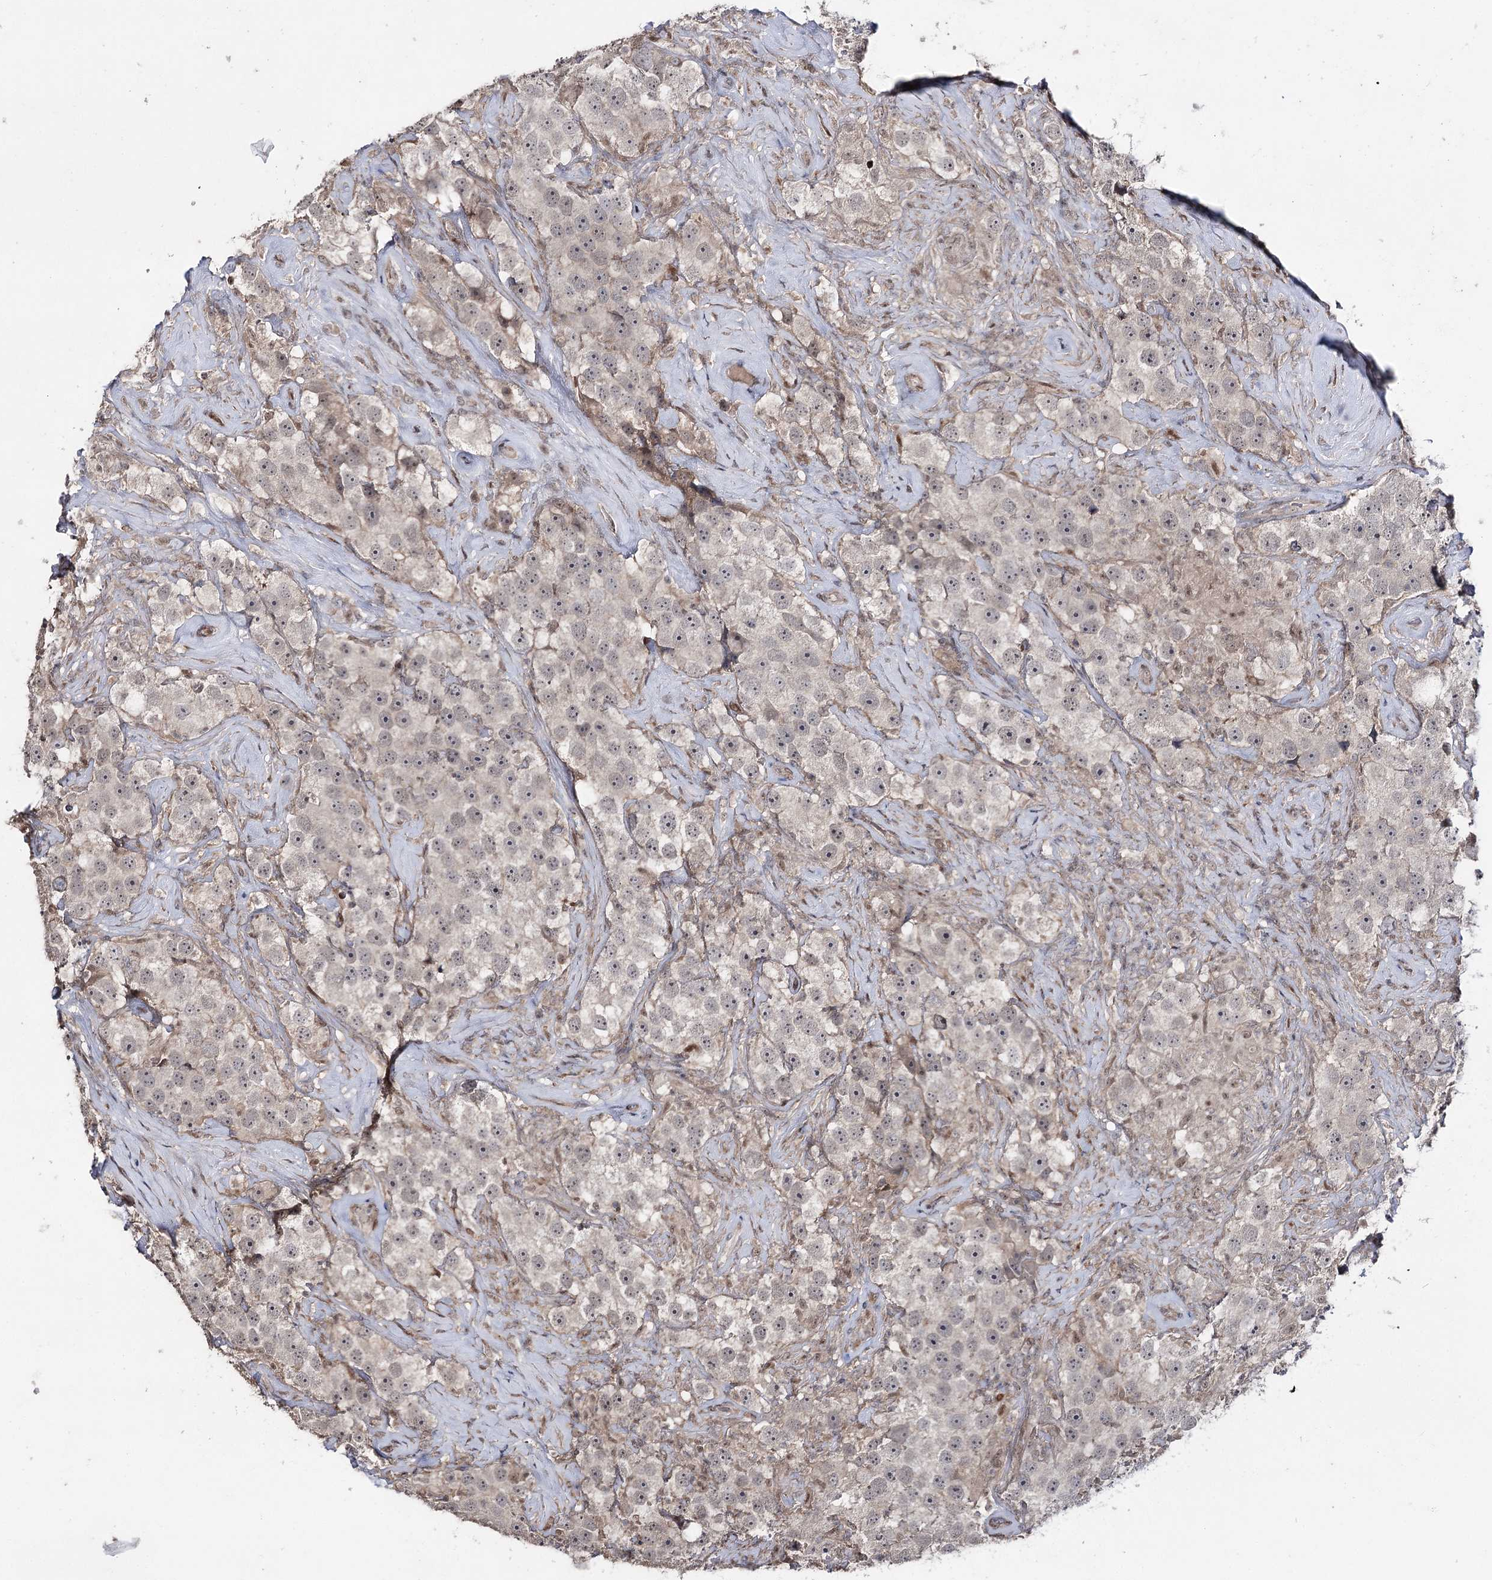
{"staining": {"intensity": "negative", "quantity": "none", "location": "none"}, "tissue": "testis cancer", "cell_type": "Tumor cells", "image_type": "cancer", "snomed": [{"axis": "morphology", "description": "Seminoma, NOS"}, {"axis": "topography", "description": "Testis"}], "caption": "Immunohistochemical staining of testis cancer displays no significant positivity in tumor cells.", "gene": "HSD11B2", "patient": {"sex": "male", "age": 49}}